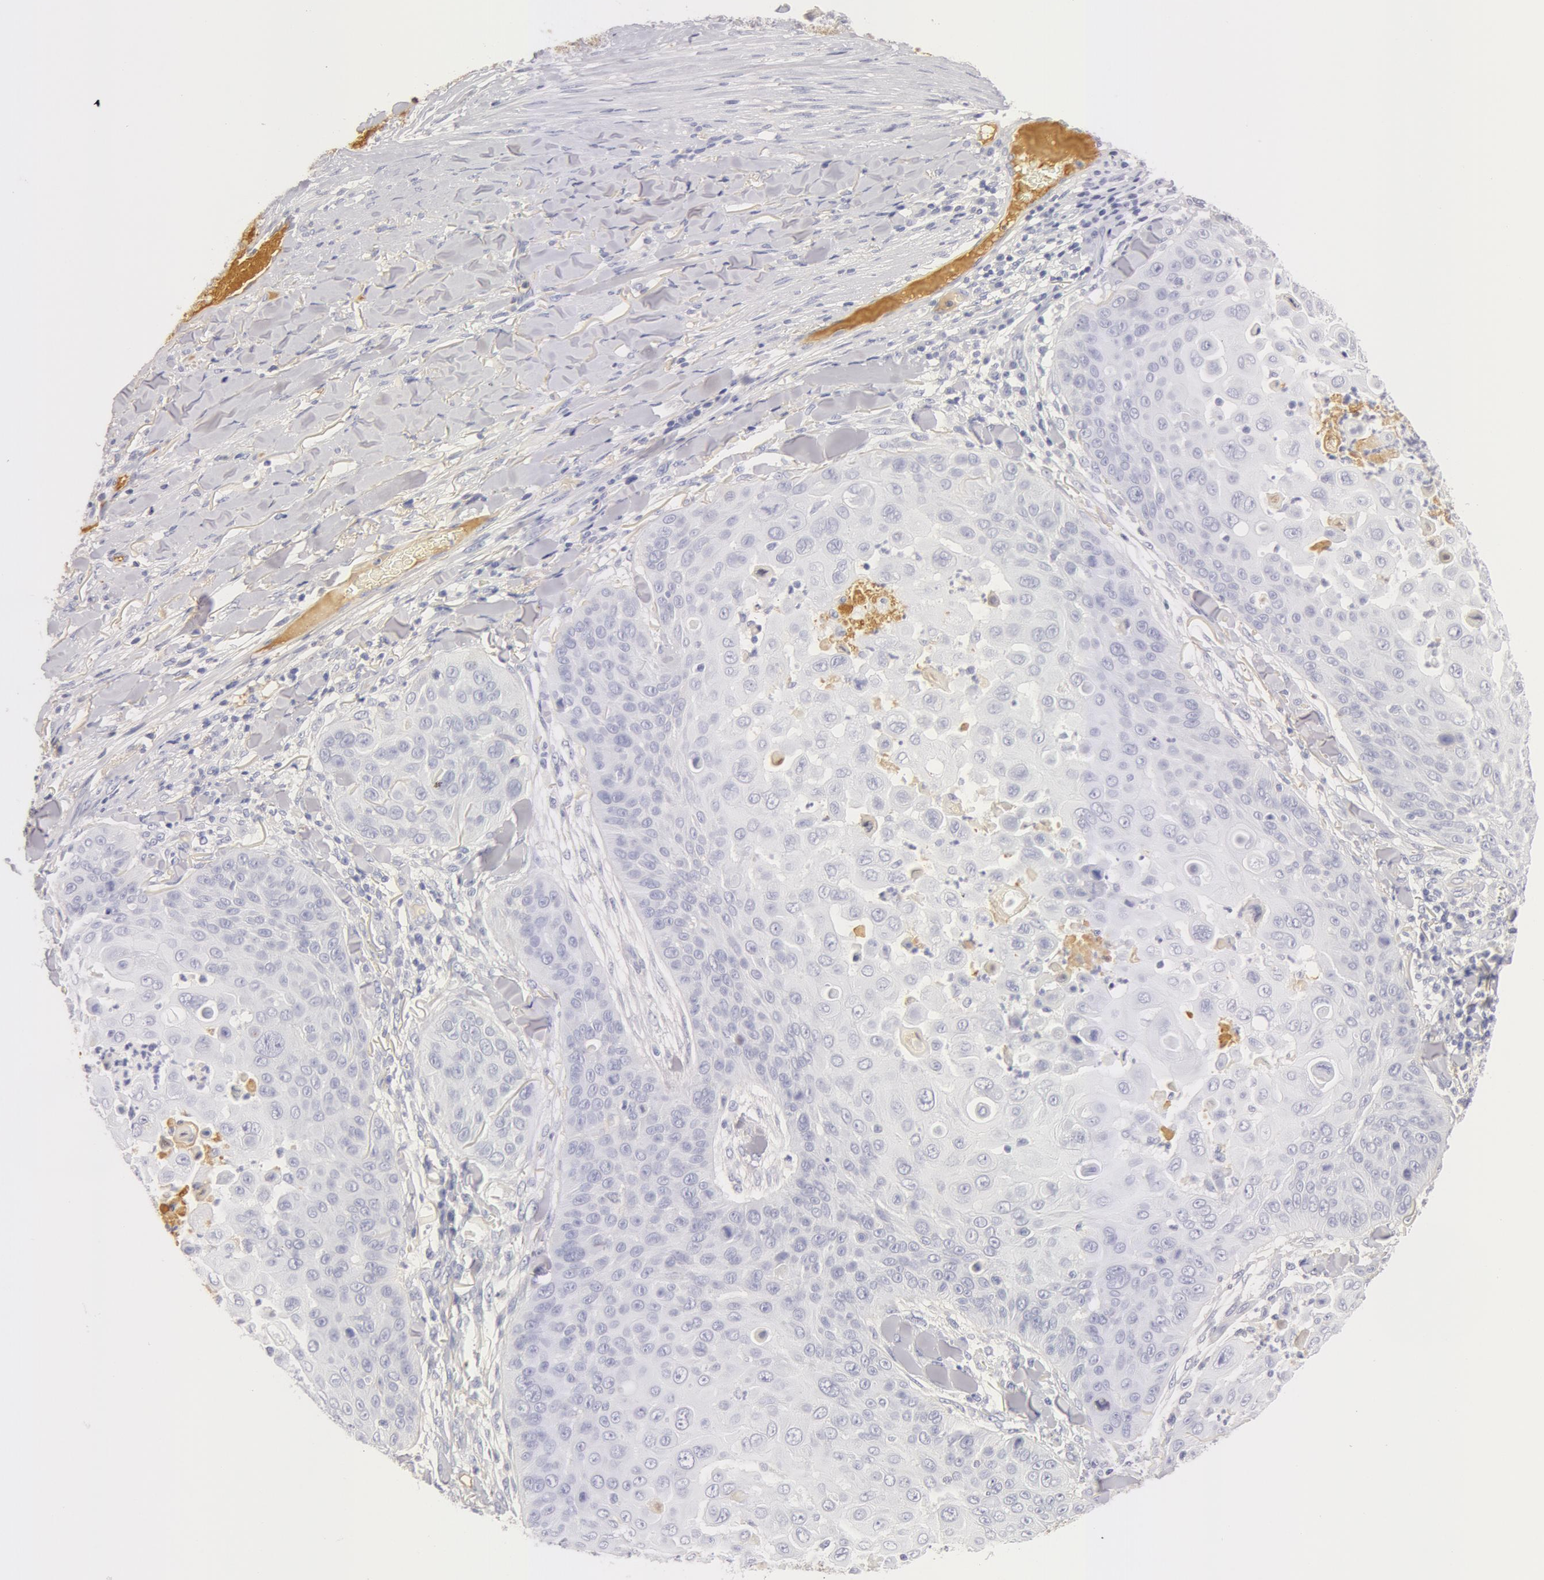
{"staining": {"intensity": "negative", "quantity": "none", "location": "none"}, "tissue": "skin cancer", "cell_type": "Tumor cells", "image_type": "cancer", "snomed": [{"axis": "morphology", "description": "Squamous cell carcinoma, NOS"}, {"axis": "topography", "description": "Skin"}], "caption": "Immunohistochemistry photomicrograph of squamous cell carcinoma (skin) stained for a protein (brown), which shows no positivity in tumor cells.", "gene": "GC", "patient": {"sex": "male", "age": 82}}